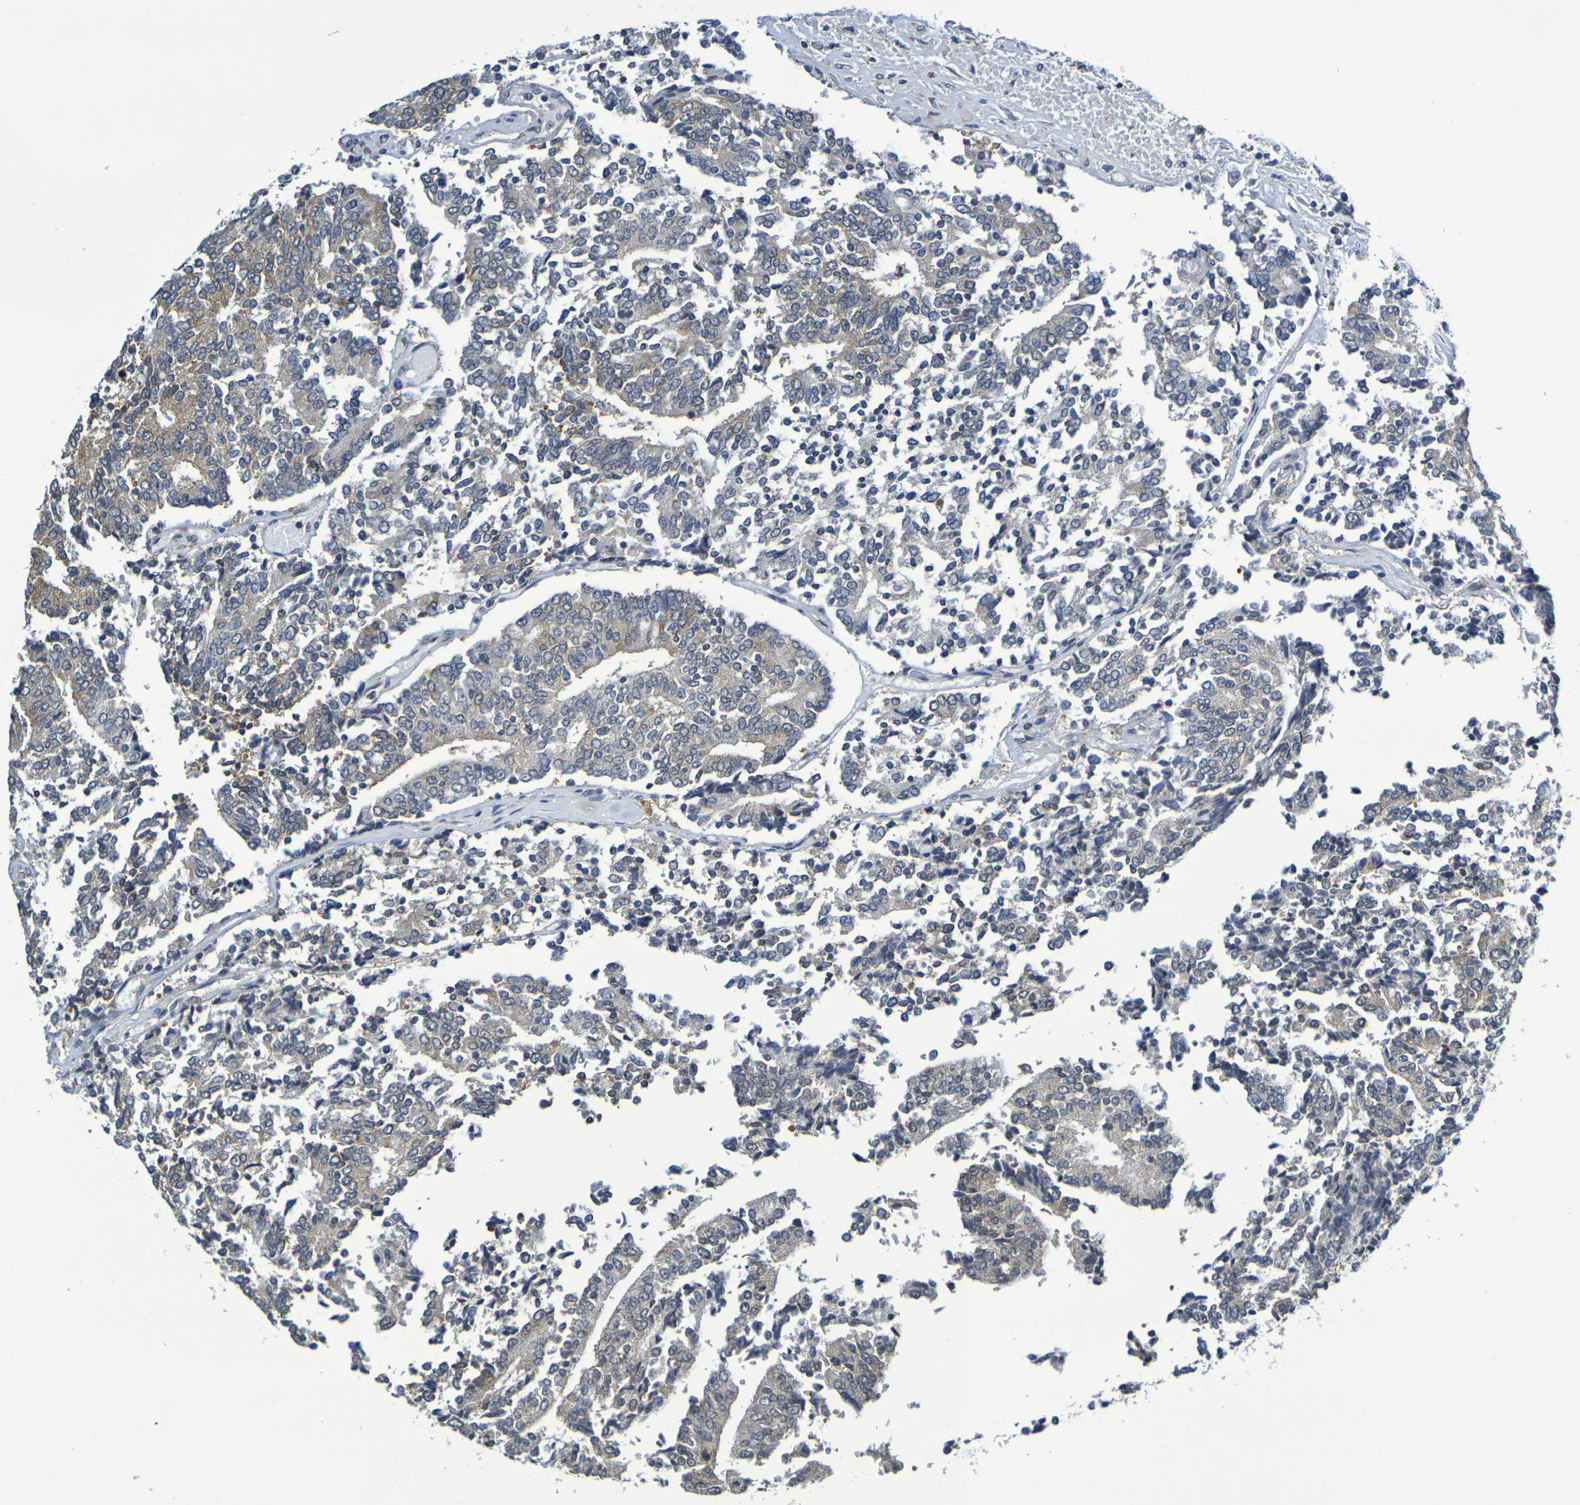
{"staining": {"intensity": "weak", "quantity": ">75%", "location": "cytoplasmic/membranous"}, "tissue": "prostate cancer", "cell_type": "Tumor cells", "image_type": "cancer", "snomed": [{"axis": "morphology", "description": "Normal tissue, NOS"}, {"axis": "morphology", "description": "Adenocarcinoma, High grade"}, {"axis": "topography", "description": "Prostate"}, {"axis": "topography", "description": "Seminal veicle"}], "caption": "Protein expression analysis of prostate adenocarcinoma (high-grade) reveals weak cytoplasmic/membranous expression in approximately >75% of tumor cells. The staining was performed using DAB to visualize the protein expression in brown, while the nuclei were stained in blue with hematoxylin (Magnification: 20x).", "gene": "CHRNB1", "patient": {"sex": "male", "age": 55}}